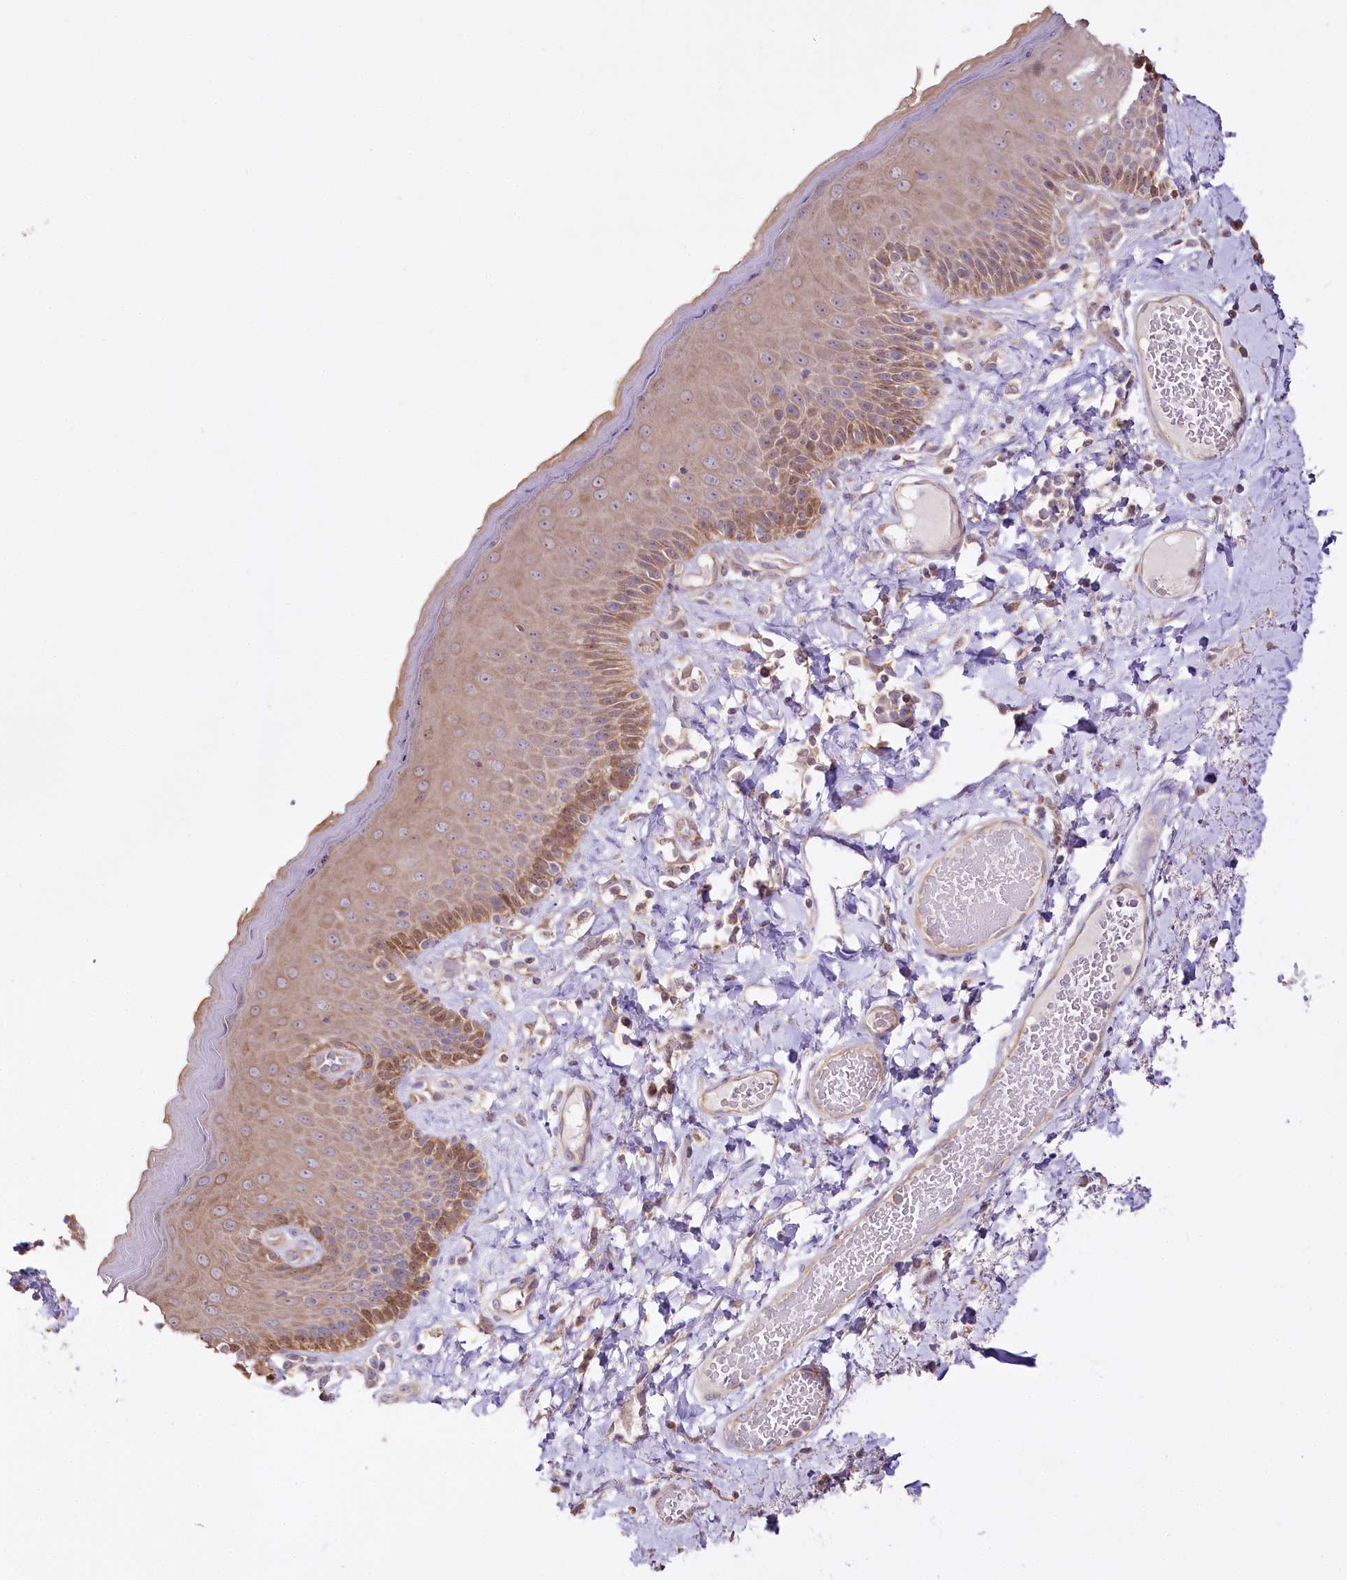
{"staining": {"intensity": "moderate", "quantity": "25%-75%", "location": "cytoplasmic/membranous"}, "tissue": "skin", "cell_type": "Epidermal cells", "image_type": "normal", "snomed": [{"axis": "morphology", "description": "Normal tissue, NOS"}, {"axis": "topography", "description": "Anal"}], "caption": "Immunohistochemistry (IHC) image of normal skin: human skin stained using immunohistochemistry (IHC) shows medium levels of moderate protein expression localized specifically in the cytoplasmic/membranous of epidermal cells, appearing as a cytoplasmic/membranous brown color.", "gene": "ZNF226", "patient": {"sex": "male", "age": 69}}